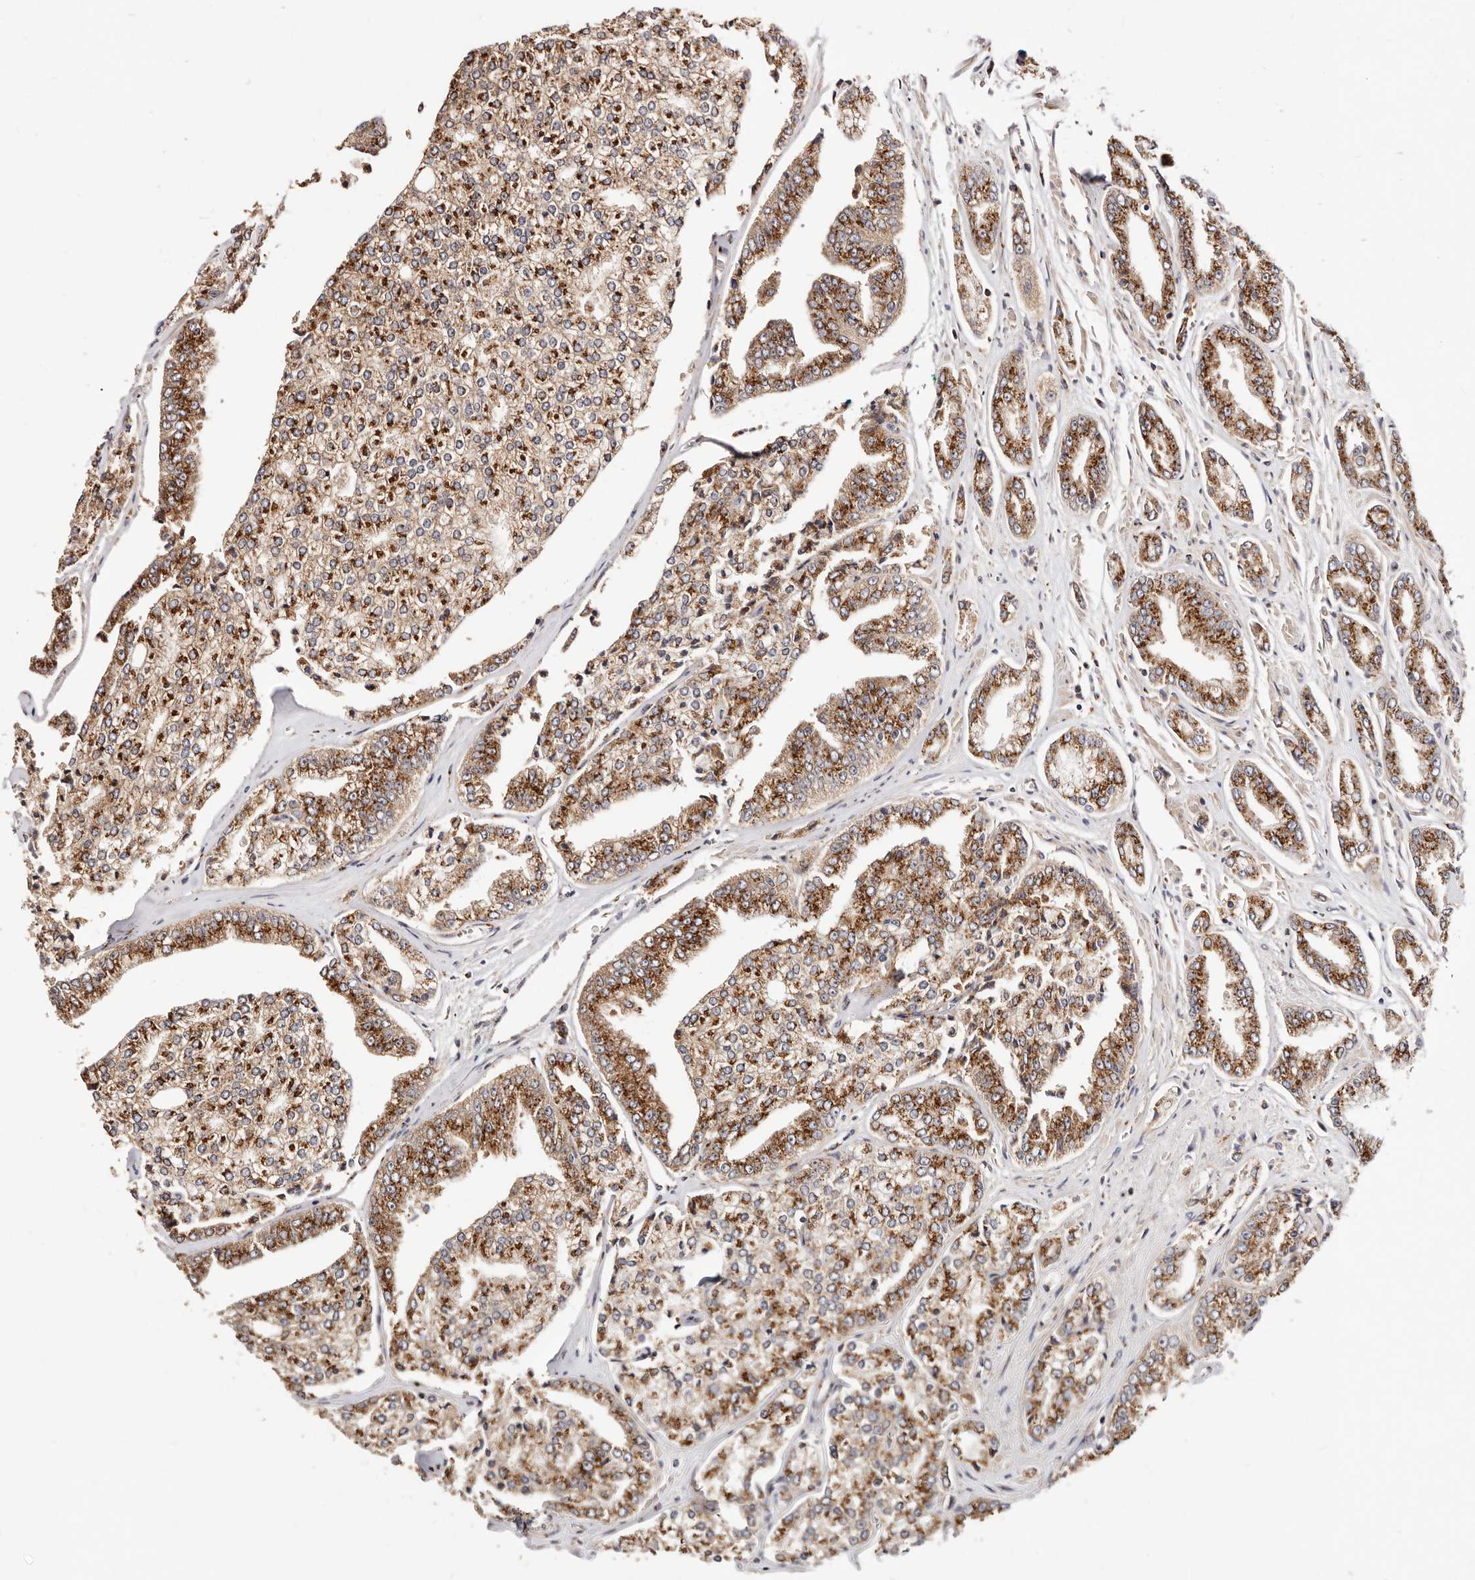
{"staining": {"intensity": "strong", "quantity": ">75%", "location": "cytoplasmic/membranous"}, "tissue": "prostate cancer", "cell_type": "Tumor cells", "image_type": "cancer", "snomed": [{"axis": "morphology", "description": "Adenocarcinoma, High grade"}, {"axis": "topography", "description": "Prostate"}], "caption": "Prostate cancer (high-grade adenocarcinoma) tissue shows strong cytoplasmic/membranous staining in about >75% of tumor cells (DAB IHC, brown staining for protein, blue staining for nuclei).", "gene": "MAPK6", "patient": {"sex": "male", "age": 71}}